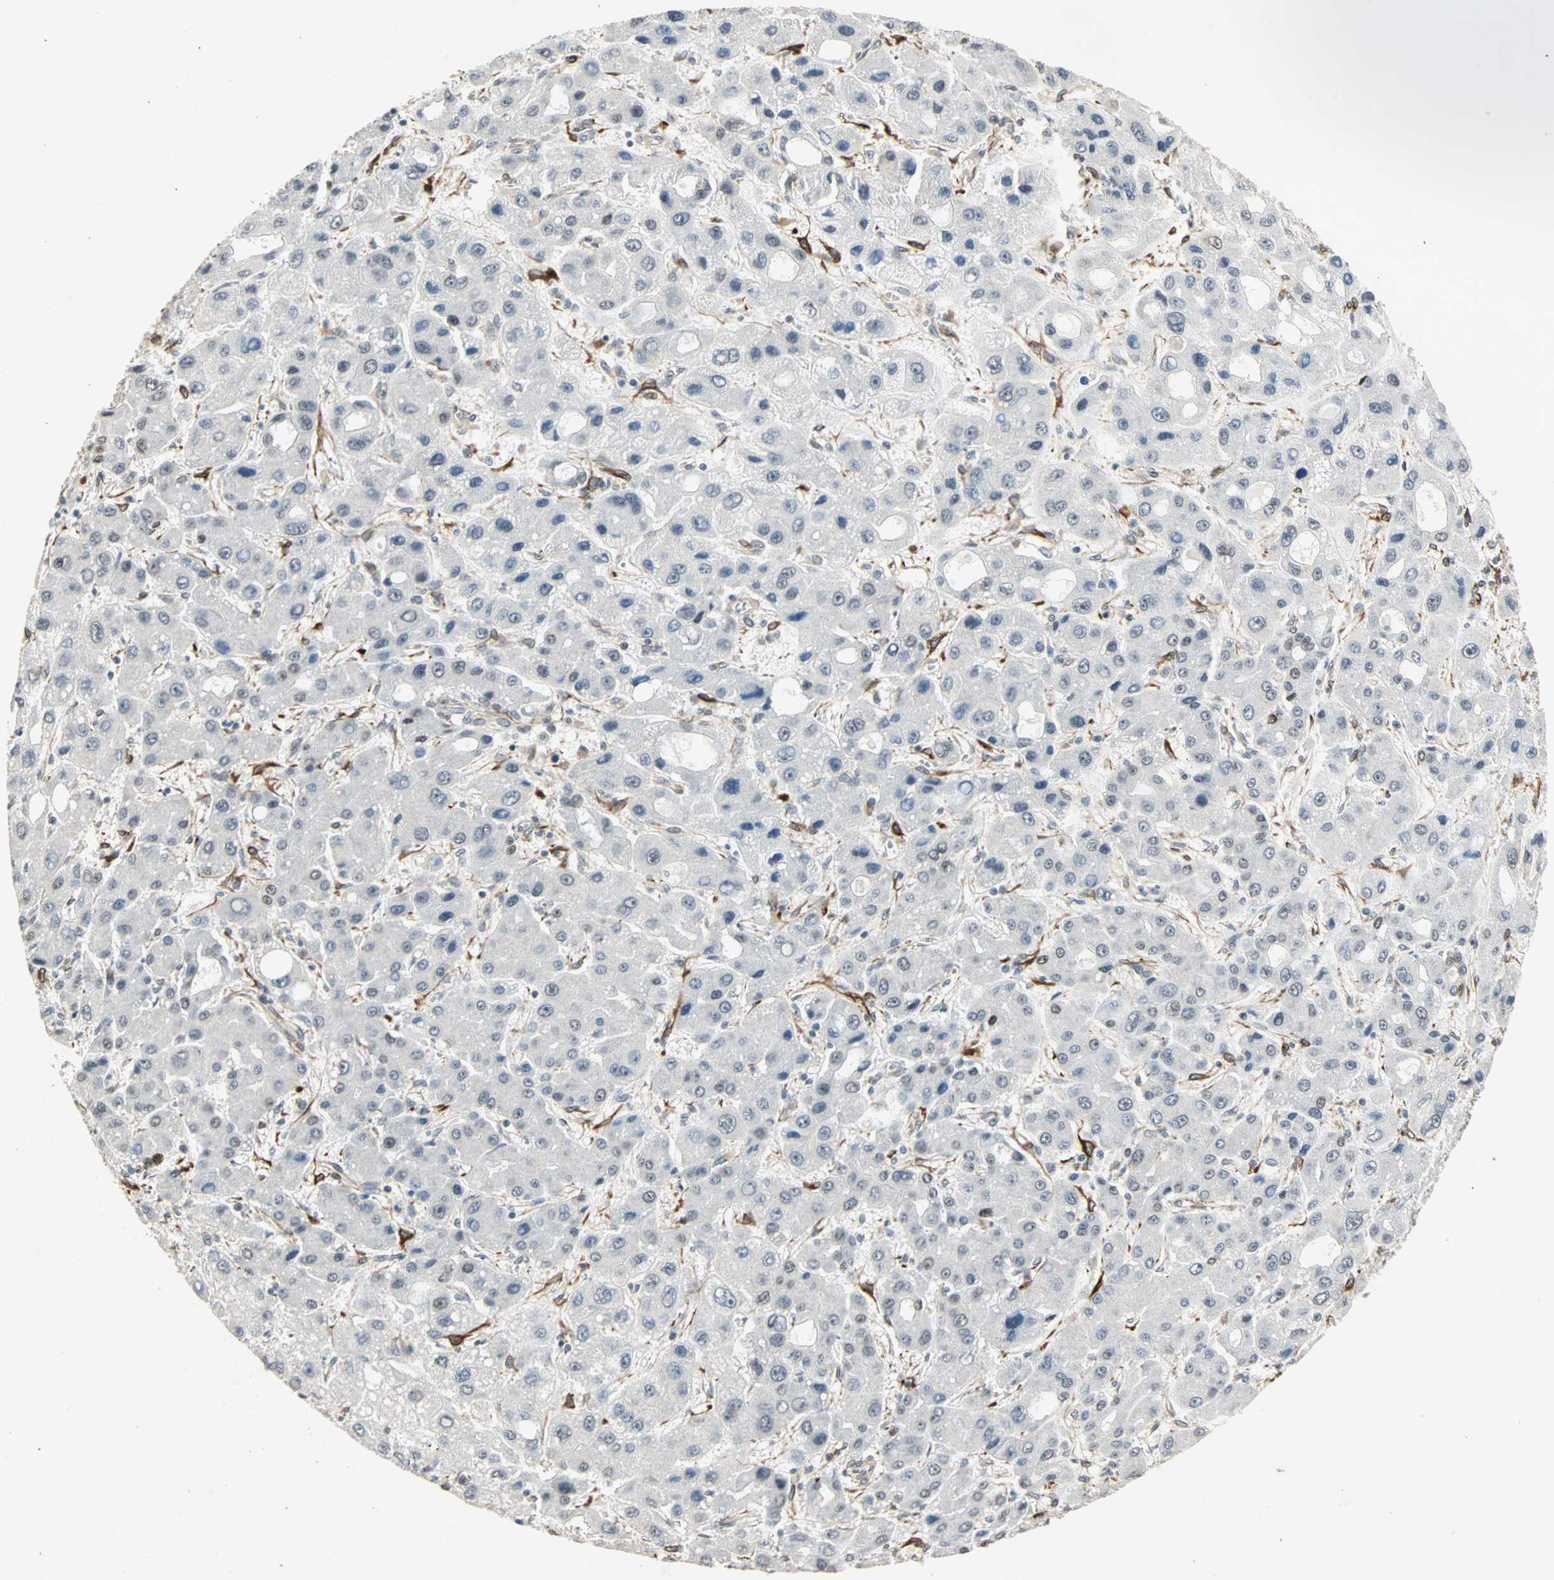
{"staining": {"intensity": "negative", "quantity": "none", "location": "none"}, "tissue": "liver cancer", "cell_type": "Tumor cells", "image_type": "cancer", "snomed": [{"axis": "morphology", "description": "Carcinoma, Hepatocellular, NOS"}, {"axis": "topography", "description": "Liver"}], "caption": "An immunohistochemistry (IHC) histopathology image of liver hepatocellular carcinoma is shown. There is no staining in tumor cells of liver hepatocellular carcinoma. (Stains: DAB immunohistochemistry with hematoxylin counter stain, Microscopy: brightfield microscopy at high magnification).", "gene": "TRPV4", "patient": {"sex": "male", "age": 55}}